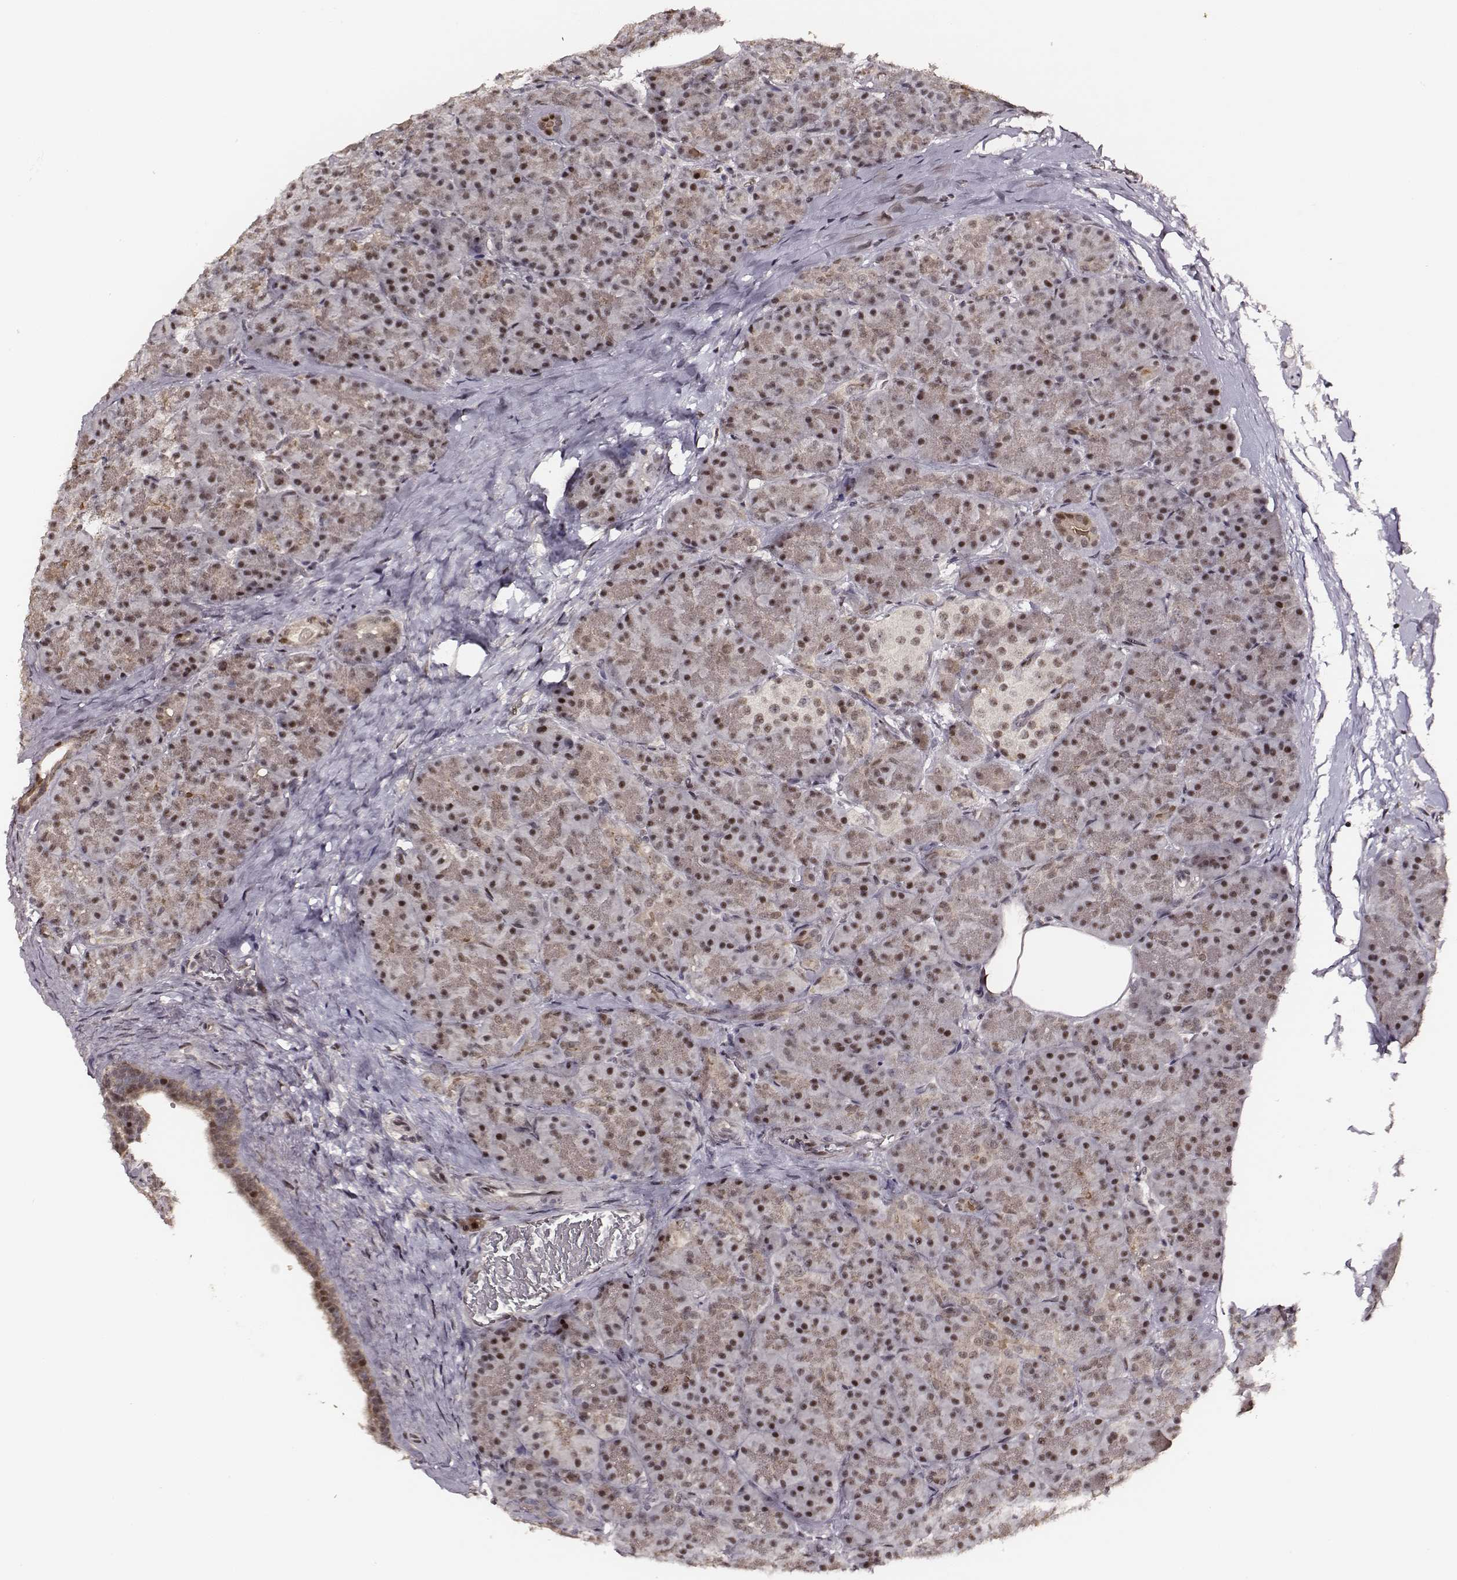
{"staining": {"intensity": "strong", "quantity": ">75%", "location": "nuclear"}, "tissue": "pancreas", "cell_type": "Exocrine glandular cells", "image_type": "normal", "snomed": [{"axis": "morphology", "description": "Normal tissue, NOS"}, {"axis": "topography", "description": "Pancreas"}], "caption": "High-power microscopy captured an immunohistochemistry (IHC) image of normal pancreas, revealing strong nuclear positivity in about >75% of exocrine glandular cells. (DAB (3,3'-diaminobenzidine) IHC, brown staining for protein, blue staining for nuclei).", "gene": "PPARA", "patient": {"sex": "male", "age": 57}}